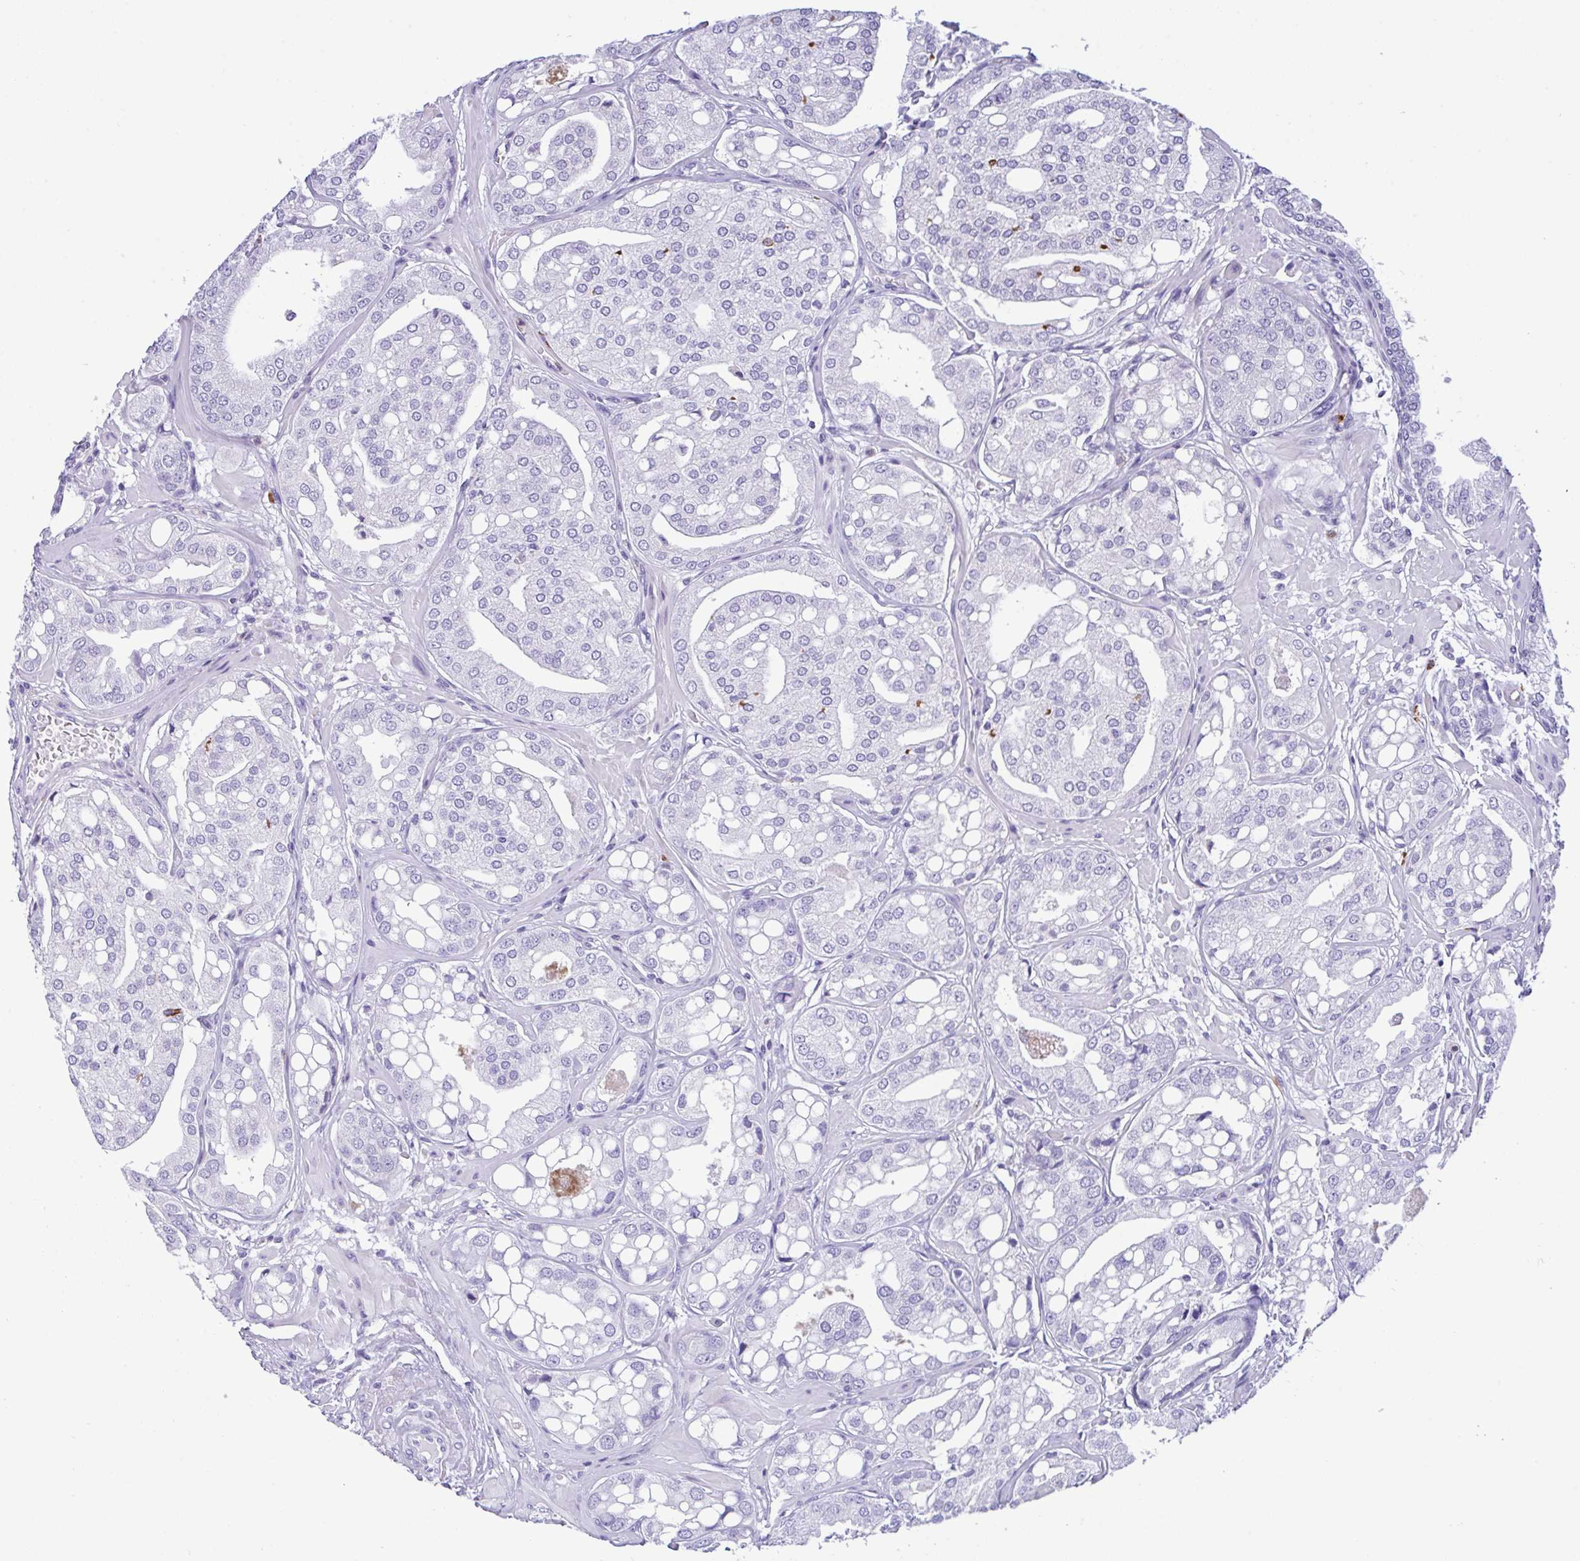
{"staining": {"intensity": "negative", "quantity": "none", "location": "none"}, "tissue": "renal cancer", "cell_type": "Tumor cells", "image_type": "cancer", "snomed": [{"axis": "morphology", "description": "Adenocarcinoma, NOS"}, {"axis": "topography", "description": "Urinary bladder"}], "caption": "This micrograph is of renal cancer stained with immunohistochemistry (IHC) to label a protein in brown with the nuclei are counter-stained blue. There is no positivity in tumor cells.", "gene": "NCF1", "patient": {"sex": "male", "age": 61}}